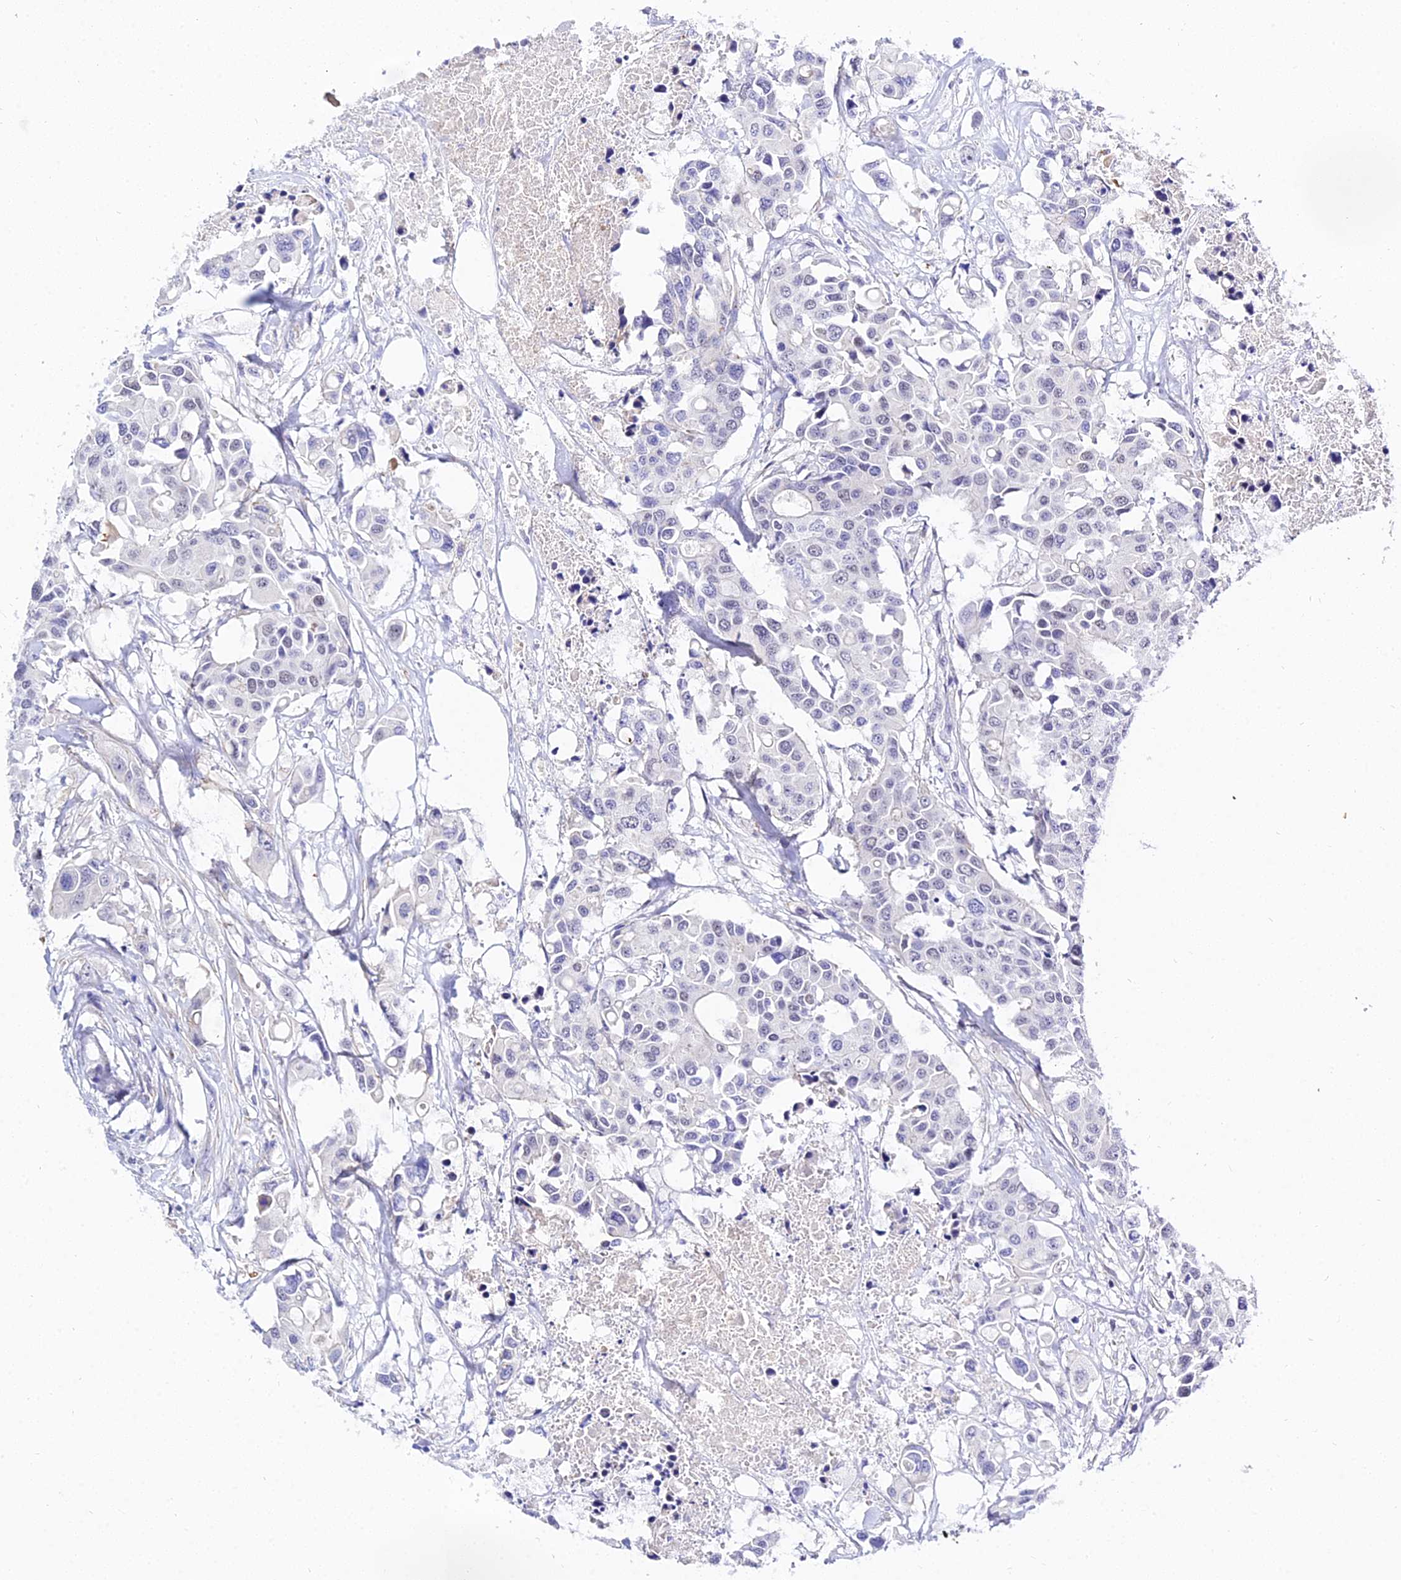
{"staining": {"intensity": "negative", "quantity": "none", "location": "none"}, "tissue": "colorectal cancer", "cell_type": "Tumor cells", "image_type": "cancer", "snomed": [{"axis": "morphology", "description": "Adenocarcinoma, NOS"}, {"axis": "topography", "description": "Colon"}], "caption": "Adenocarcinoma (colorectal) was stained to show a protein in brown. There is no significant staining in tumor cells.", "gene": "ZNF628", "patient": {"sex": "male", "age": 77}}